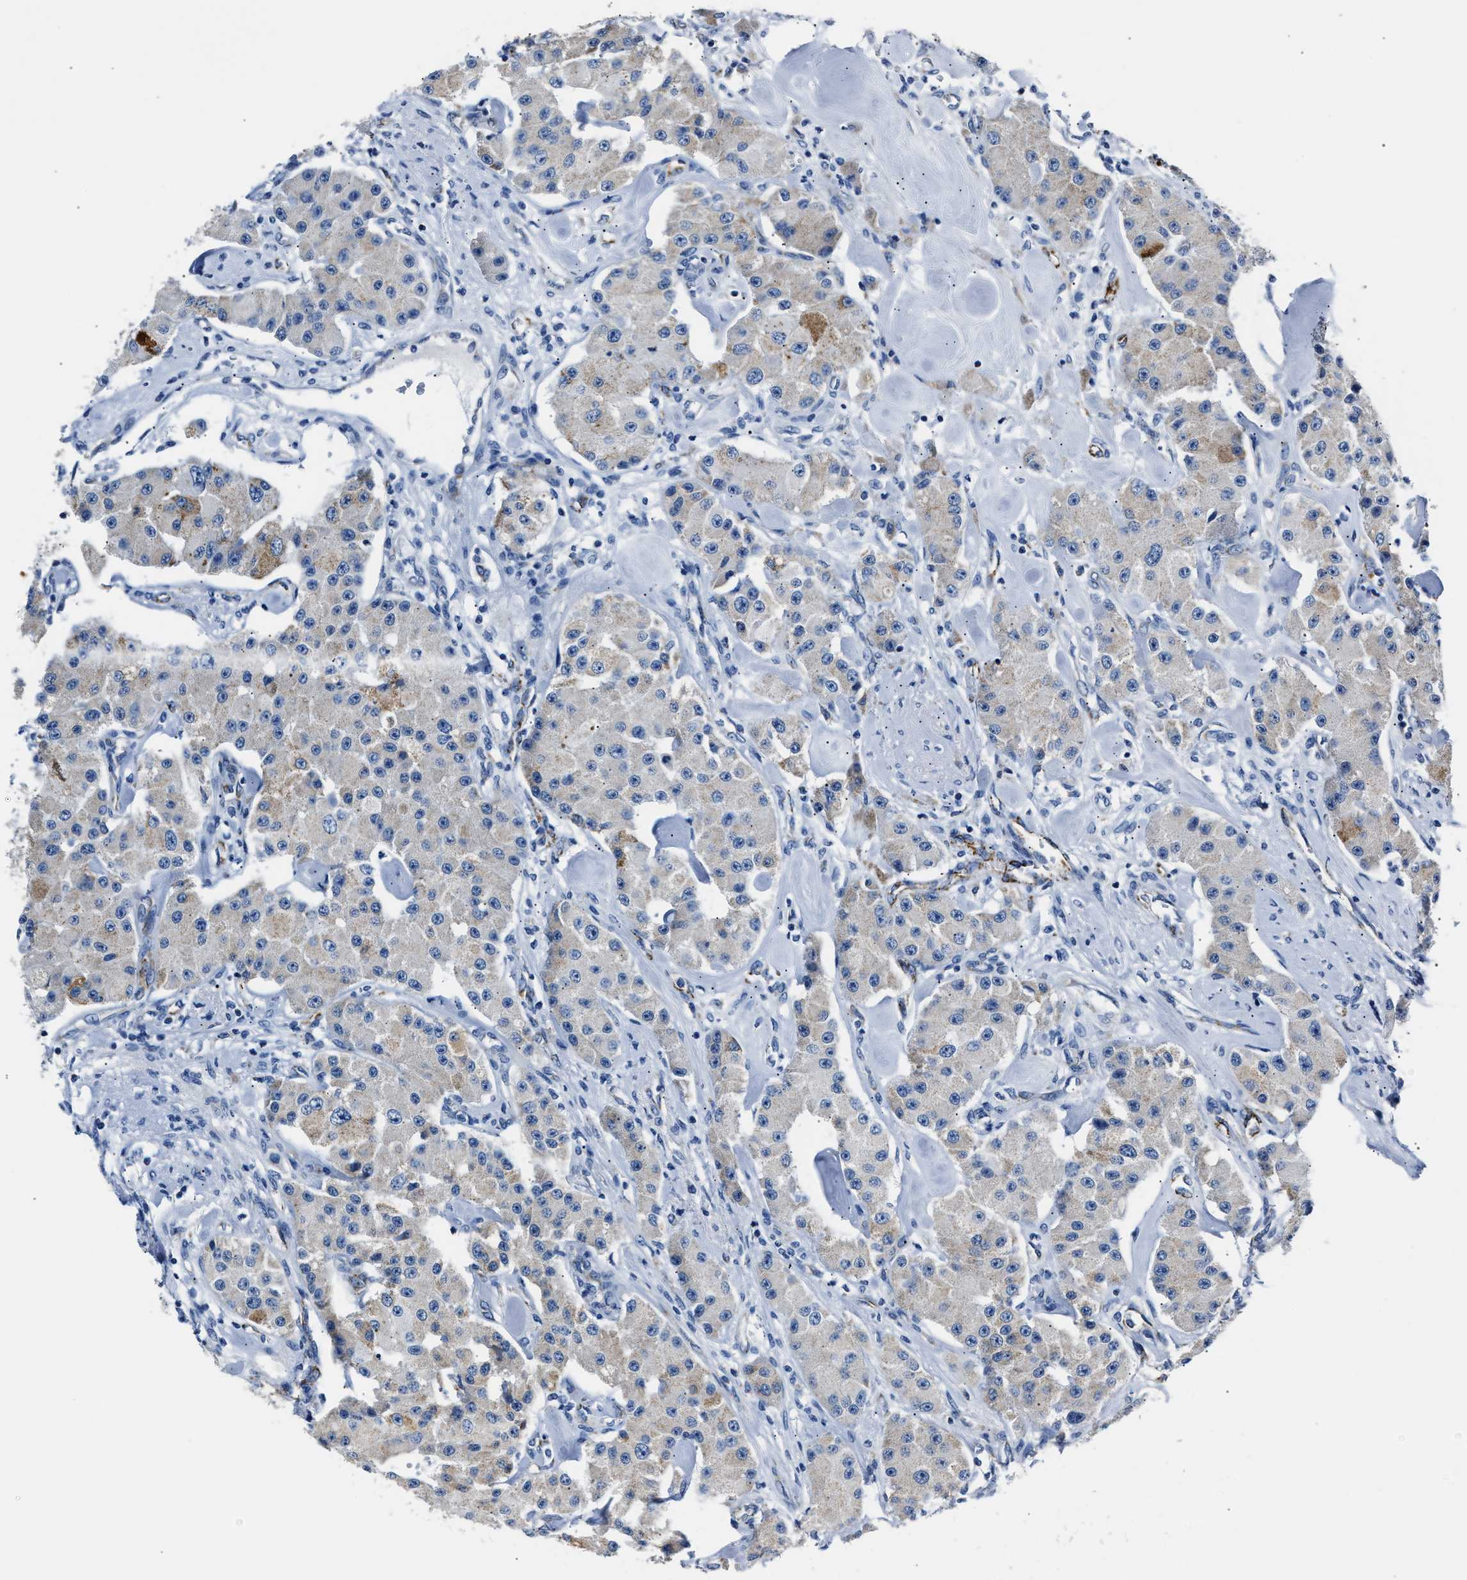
{"staining": {"intensity": "weak", "quantity": ">75%", "location": "cytoplasmic/membranous"}, "tissue": "carcinoid", "cell_type": "Tumor cells", "image_type": "cancer", "snomed": [{"axis": "morphology", "description": "Carcinoid, malignant, NOS"}, {"axis": "topography", "description": "Pancreas"}], "caption": "High-power microscopy captured an immunohistochemistry (IHC) image of carcinoid (malignant), revealing weak cytoplasmic/membranous expression in about >75% of tumor cells.", "gene": "AMACR", "patient": {"sex": "male", "age": 41}}